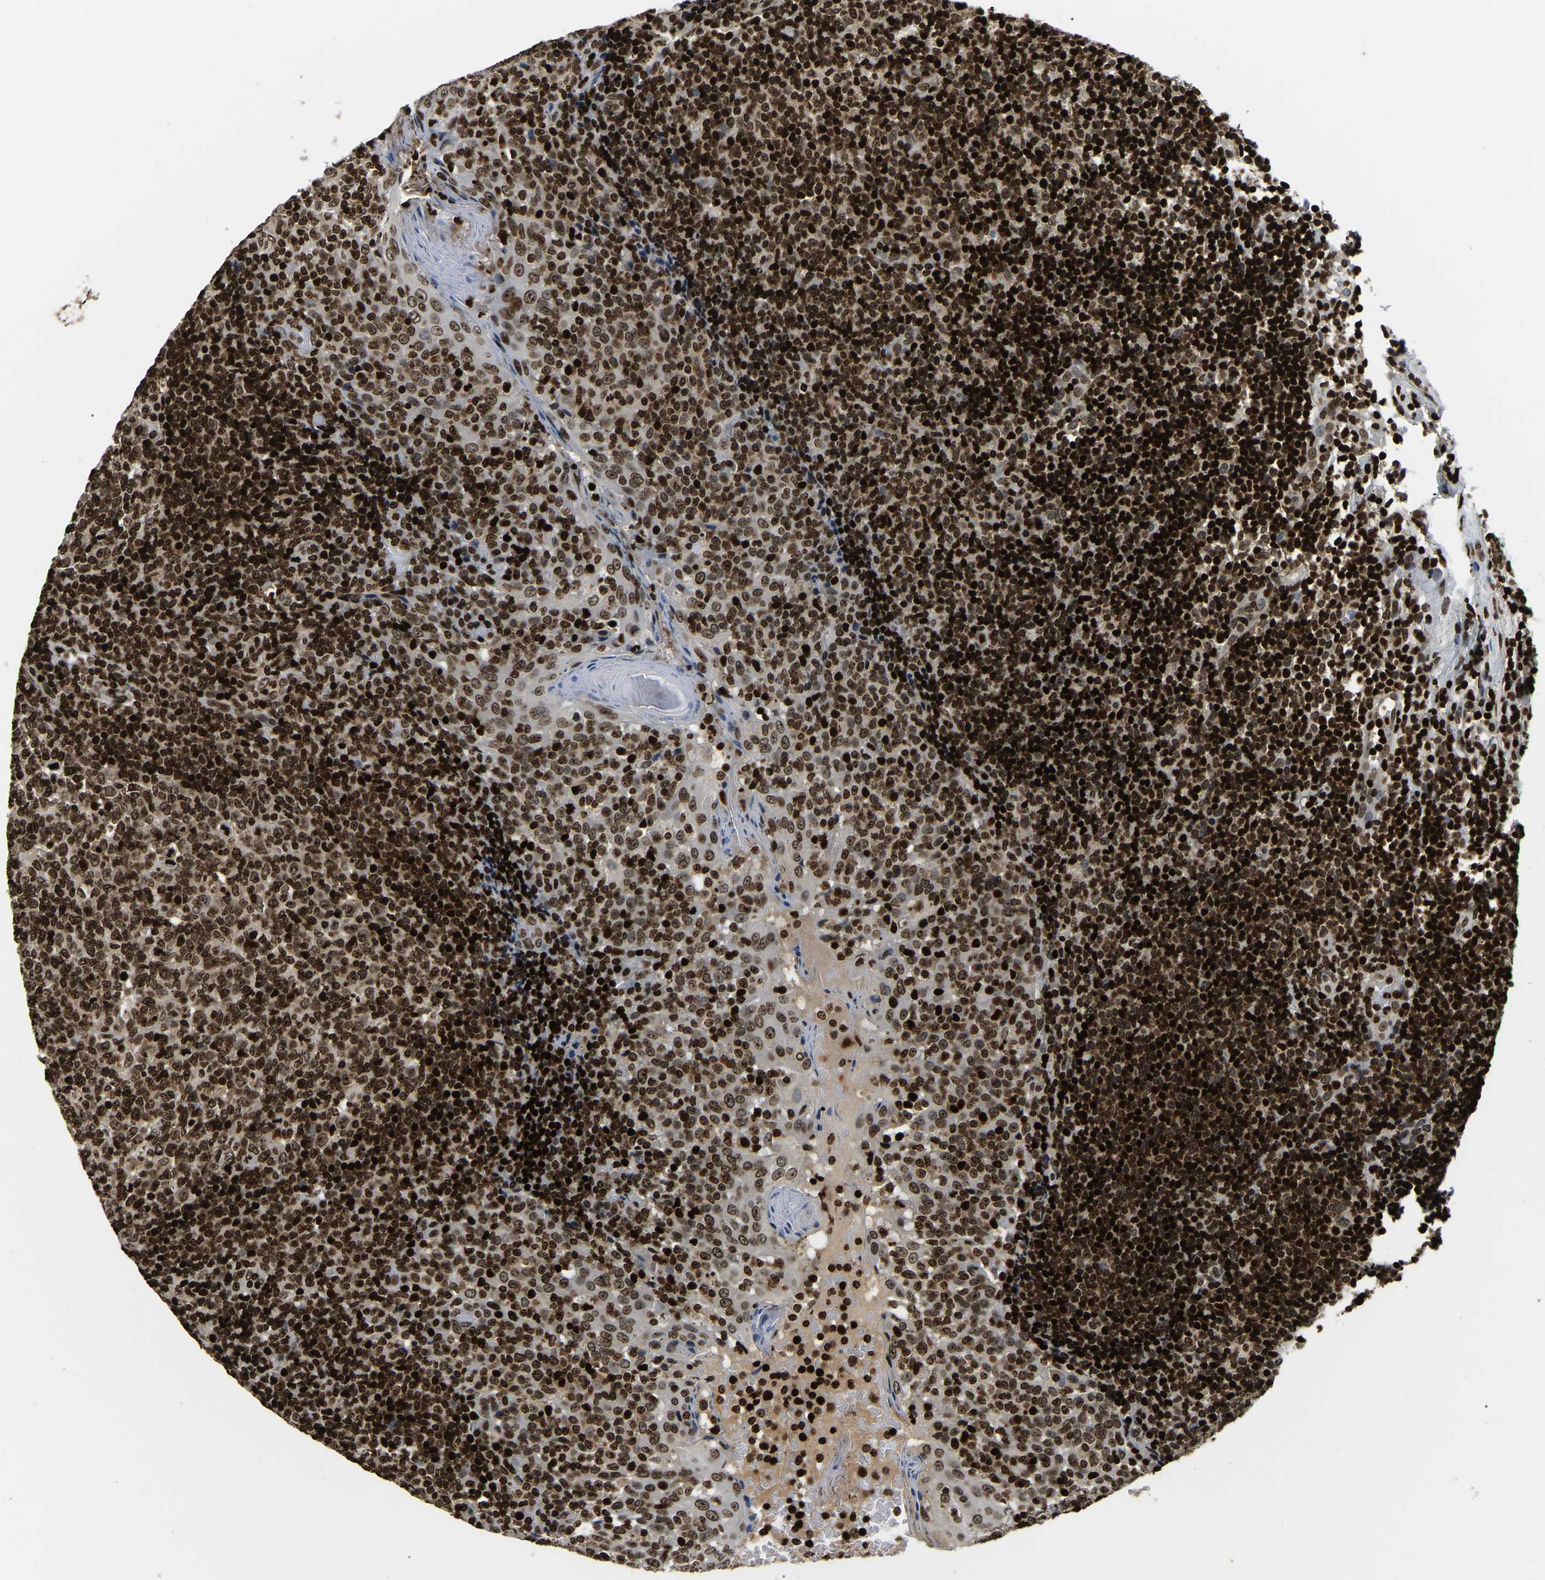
{"staining": {"intensity": "strong", "quantity": ">75%", "location": "nuclear"}, "tissue": "tonsil", "cell_type": "Germinal center cells", "image_type": "normal", "snomed": [{"axis": "morphology", "description": "Normal tissue, NOS"}, {"axis": "topography", "description": "Tonsil"}], "caption": "Brown immunohistochemical staining in unremarkable human tonsil displays strong nuclear positivity in approximately >75% of germinal center cells. (DAB (3,3'-diaminobenzidine) IHC with brightfield microscopy, high magnification).", "gene": "LRRC61", "patient": {"sex": "female", "age": 19}}